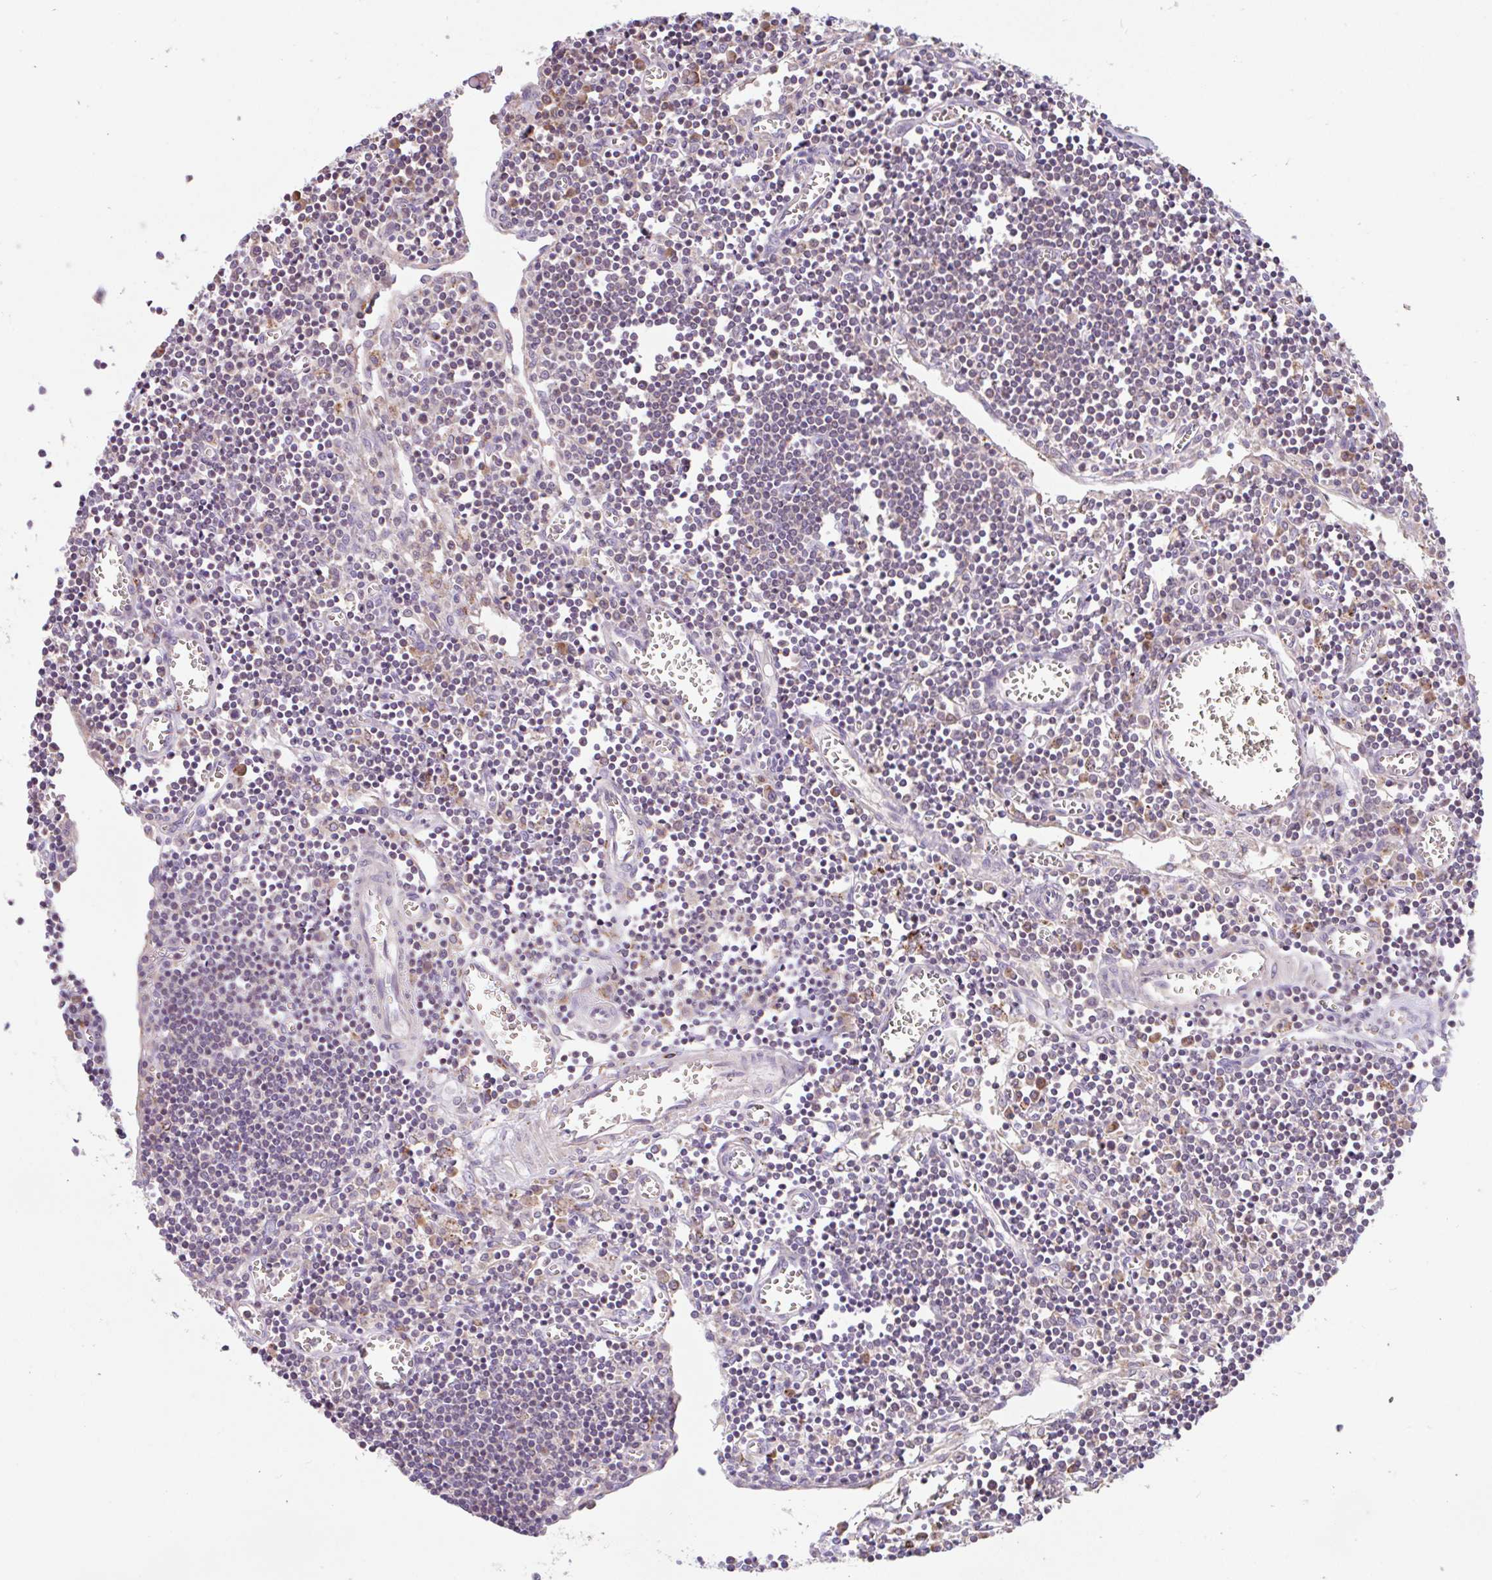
{"staining": {"intensity": "negative", "quantity": "none", "location": "none"}, "tissue": "lymph node", "cell_type": "Germinal center cells", "image_type": "normal", "snomed": [{"axis": "morphology", "description": "Normal tissue, NOS"}, {"axis": "topography", "description": "Lymph node"}], "caption": "Immunohistochemistry (IHC) of benign human lymph node displays no positivity in germinal center cells.", "gene": "RALBP1", "patient": {"sex": "male", "age": 66}}